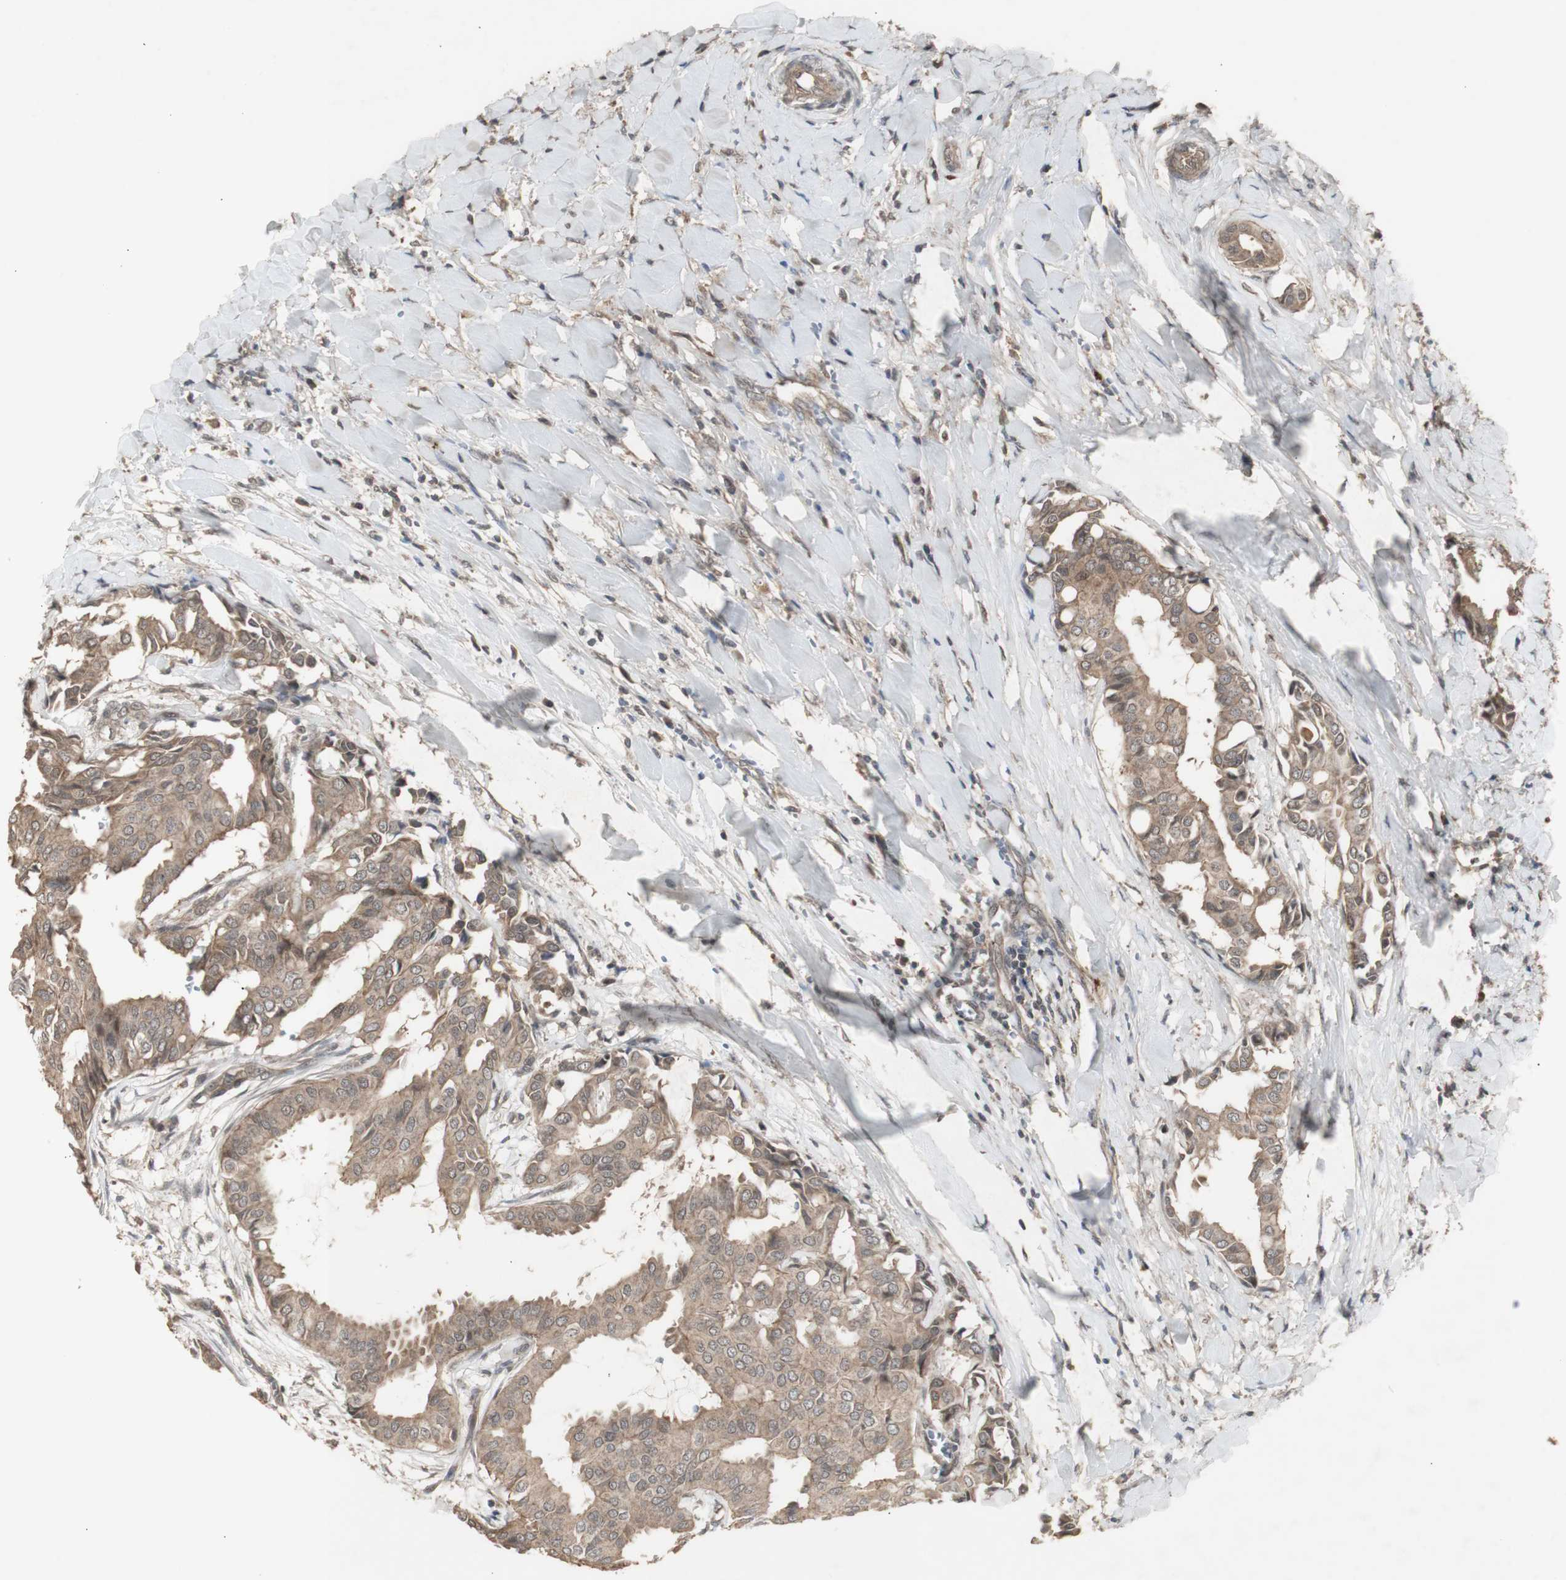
{"staining": {"intensity": "moderate", "quantity": ">75%", "location": "cytoplasmic/membranous"}, "tissue": "head and neck cancer", "cell_type": "Tumor cells", "image_type": "cancer", "snomed": [{"axis": "morphology", "description": "Adenocarcinoma, NOS"}, {"axis": "topography", "description": "Salivary gland"}, {"axis": "topography", "description": "Head-Neck"}], "caption": "Immunohistochemical staining of human head and neck cancer (adenocarcinoma) reveals medium levels of moderate cytoplasmic/membranous protein positivity in about >75% of tumor cells.", "gene": "ALOX12", "patient": {"sex": "female", "age": 59}}